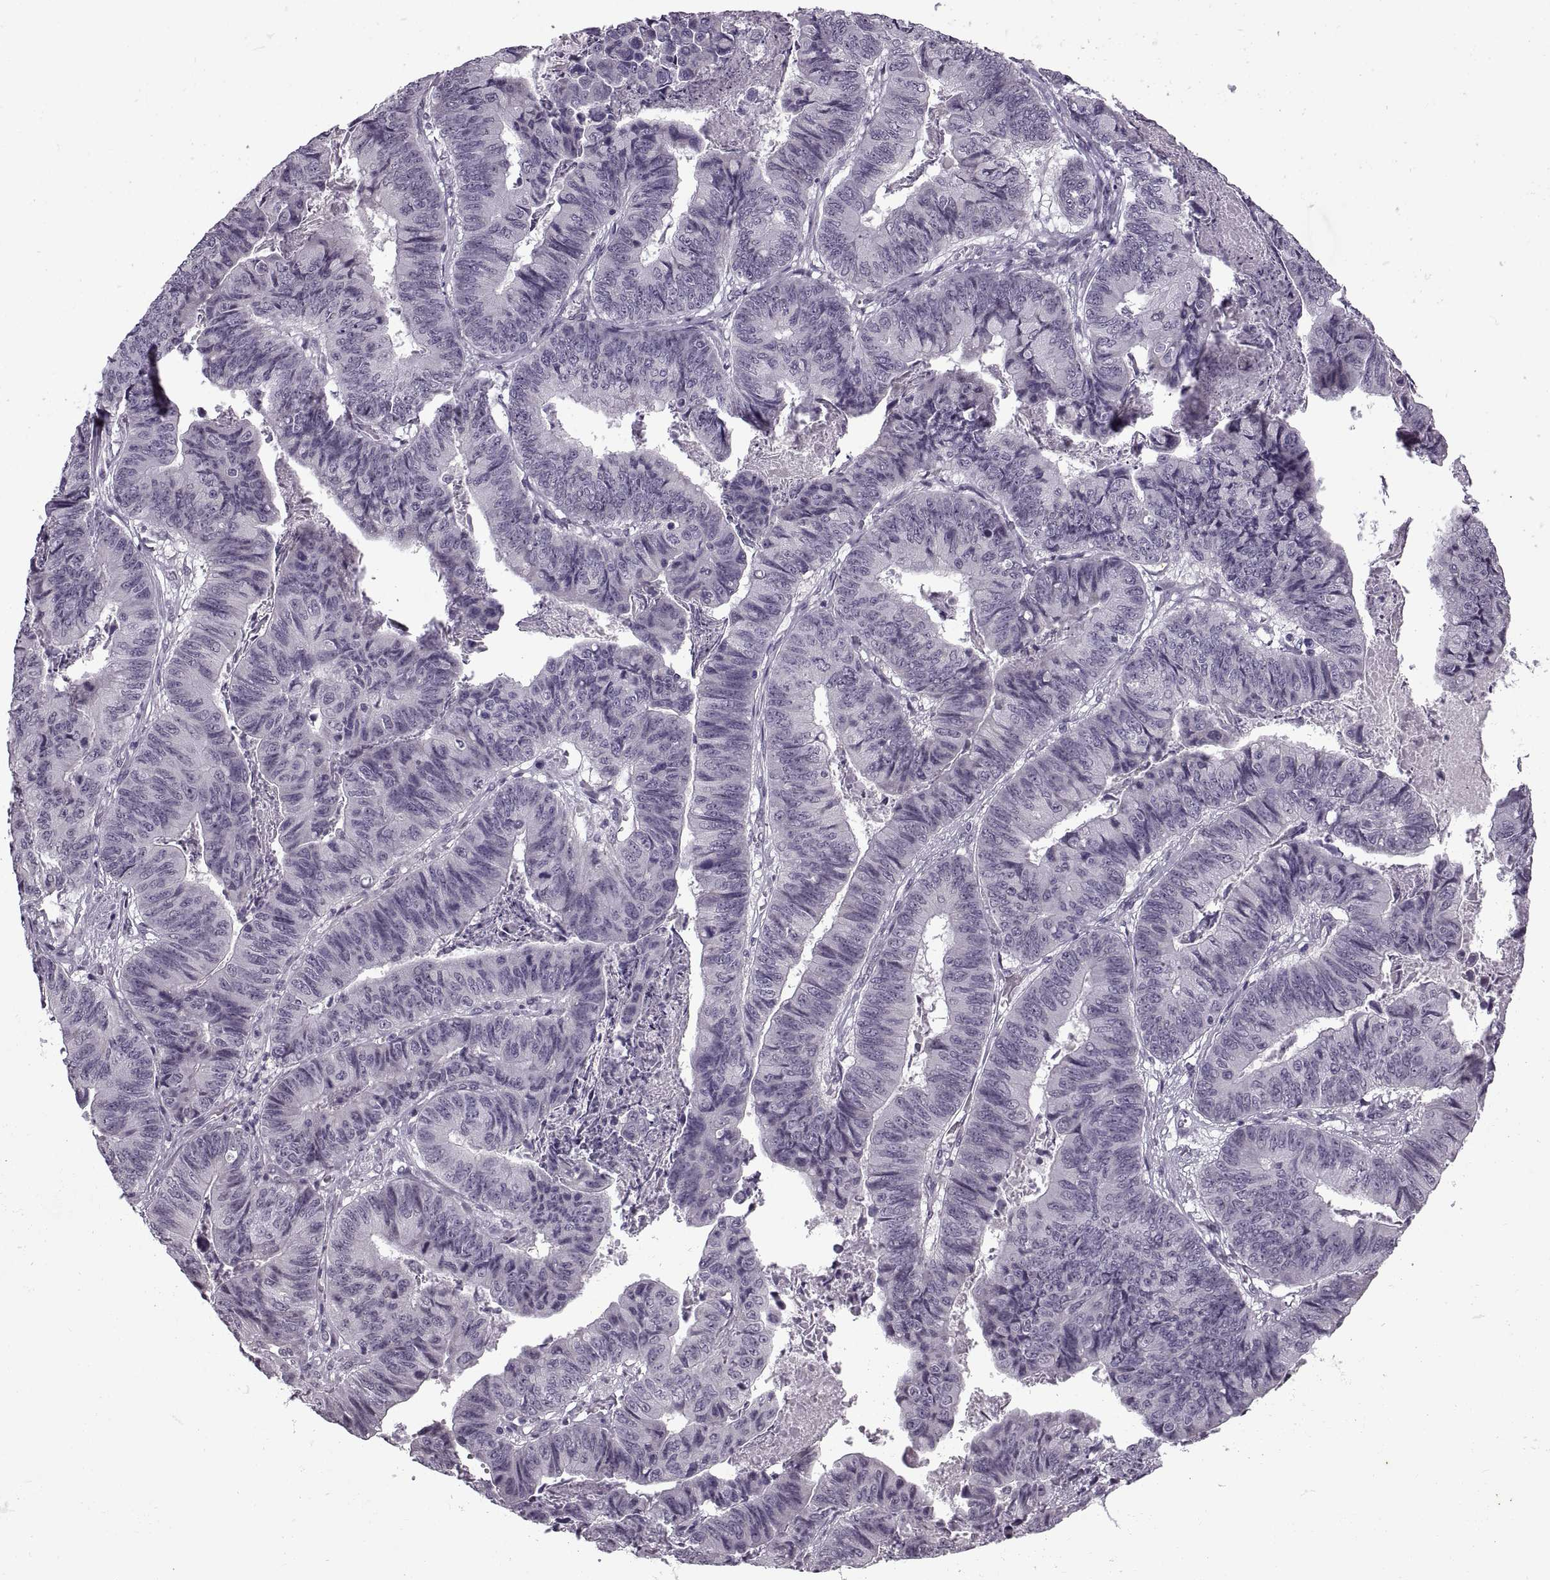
{"staining": {"intensity": "negative", "quantity": "none", "location": "none"}, "tissue": "stomach cancer", "cell_type": "Tumor cells", "image_type": "cancer", "snomed": [{"axis": "morphology", "description": "Adenocarcinoma, NOS"}, {"axis": "topography", "description": "Stomach, lower"}], "caption": "Tumor cells show no significant protein expression in stomach cancer. (Stains: DAB (3,3'-diaminobenzidine) IHC with hematoxylin counter stain, Microscopy: brightfield microscopy at high magnification).", "gene": "PRSS37", "patient": {"sex": "male", "age": 77}}